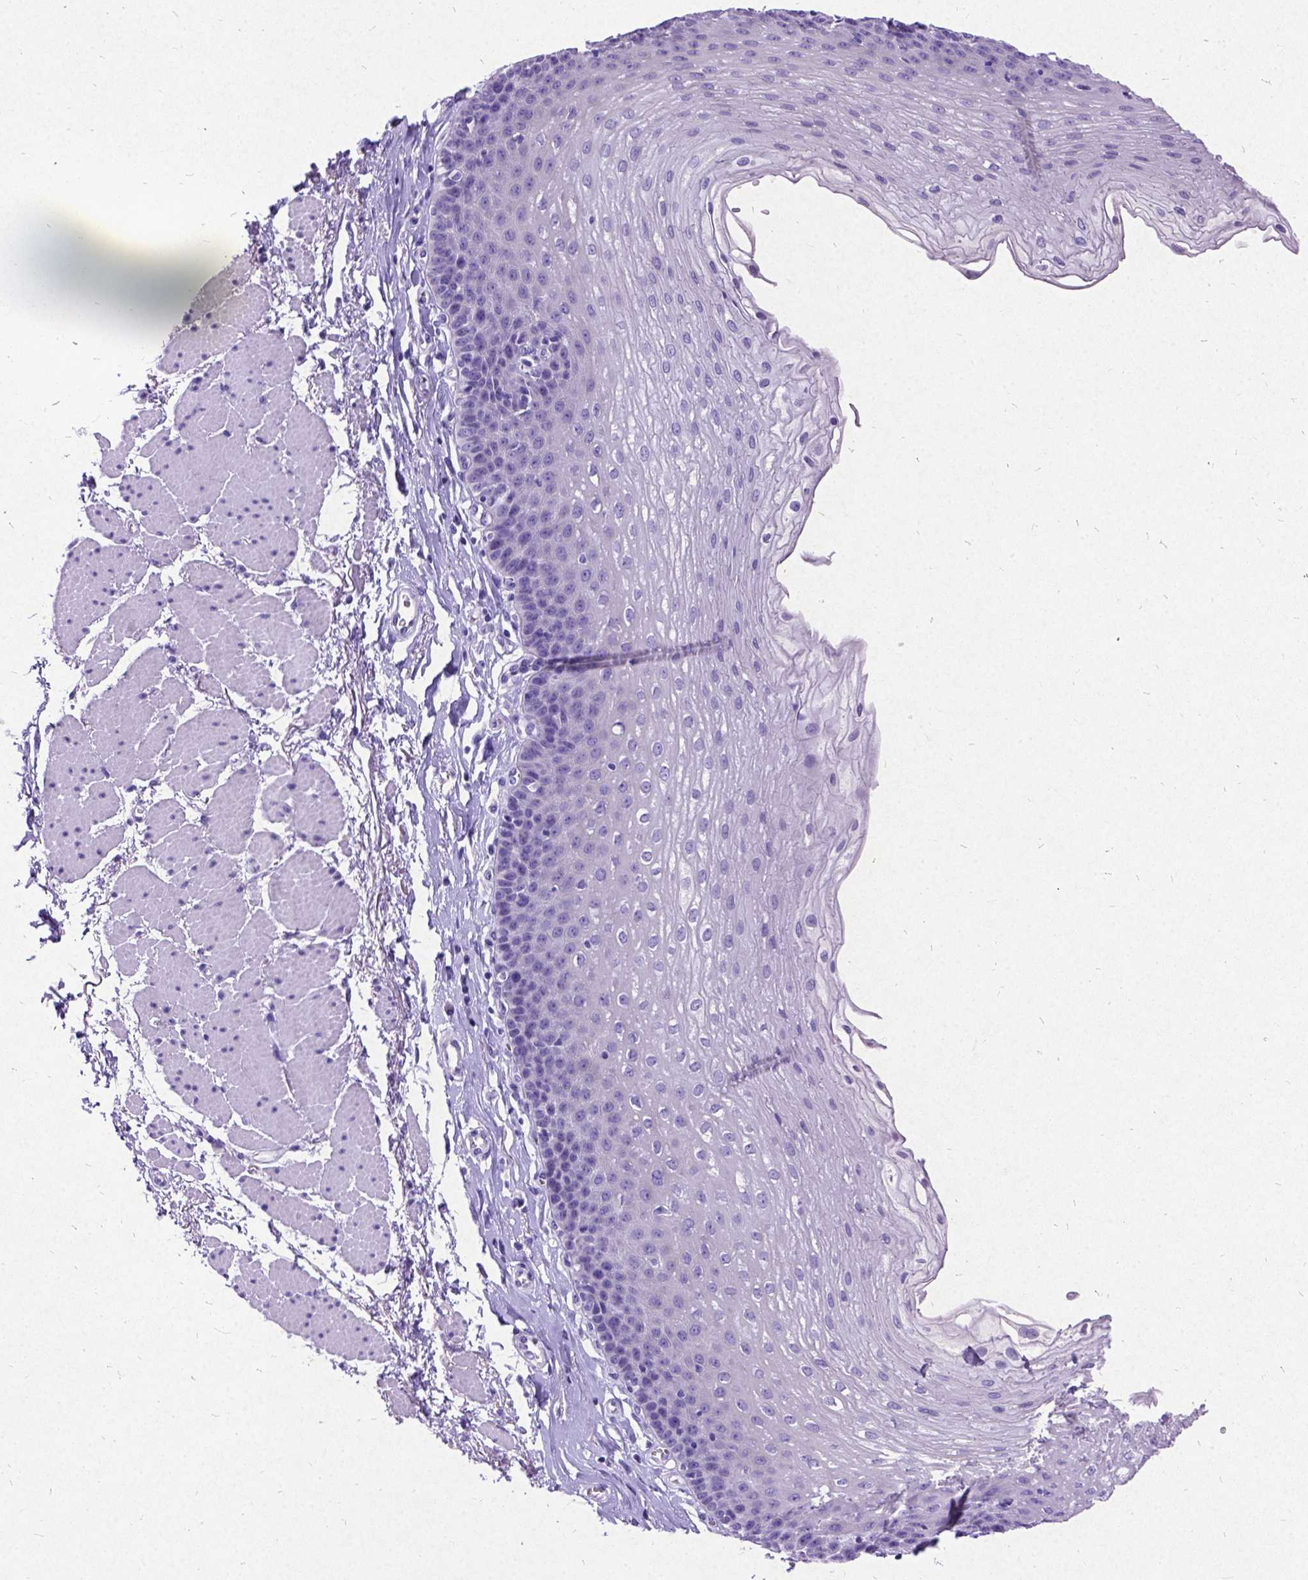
{"staining": {"intensity": "negative", "quantity": "none", "location": "none"}, "tissue": "esophagus", "cell_type": "Squamous epithelial cells", "image_type": "normal", "snomed": [{"axis": "morphology", "description": "Normal tissue, NOS"}, {"axis": "topography", "description": "Esophagus"}], "caption": "The photomicrograph demonstrates no staining of squamous epithelial cells in unremarkable esophagus.", "gene": "NEUROD4", "patient": {"sex": "female", "age": 81}}